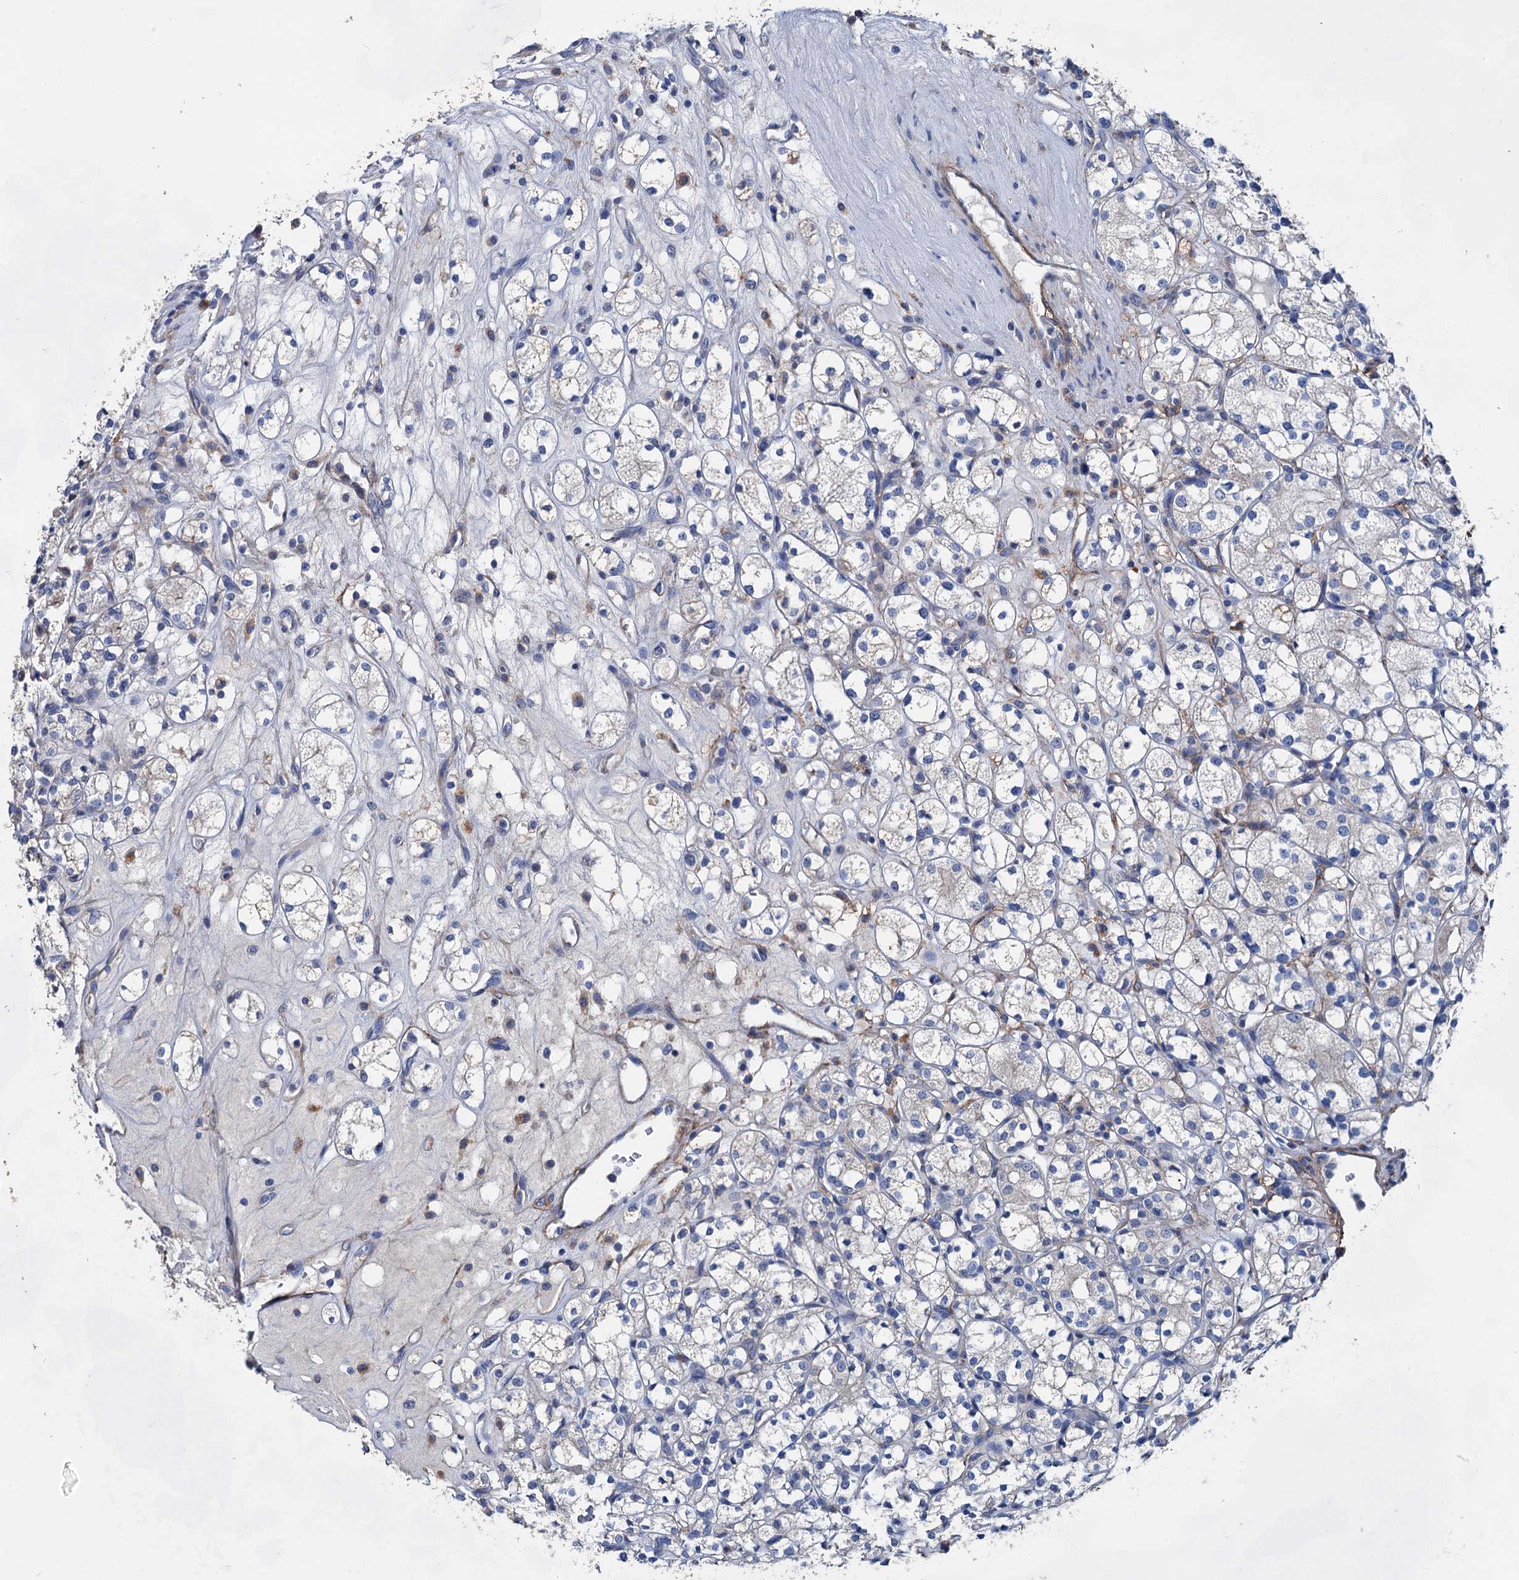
{"staining": {"intensity": "negative", "quantity": "none", "location": "none"}, "tissue": "renal cancer", "cell_type": "Tumor cells", "image_type": "cancer", "snomed": [{"axis": "morphology", "description": "Adenocarcinoma, NOS"}, {"axis": "topography", "description": "Kidney"}], "caption": "Immunohistochemistry (IHC) of renal cancer (adenocarcinoma) displays no staining in tumor cells.", "gene": "GPR155", "patient": {"sex": "male", "age": 77}}